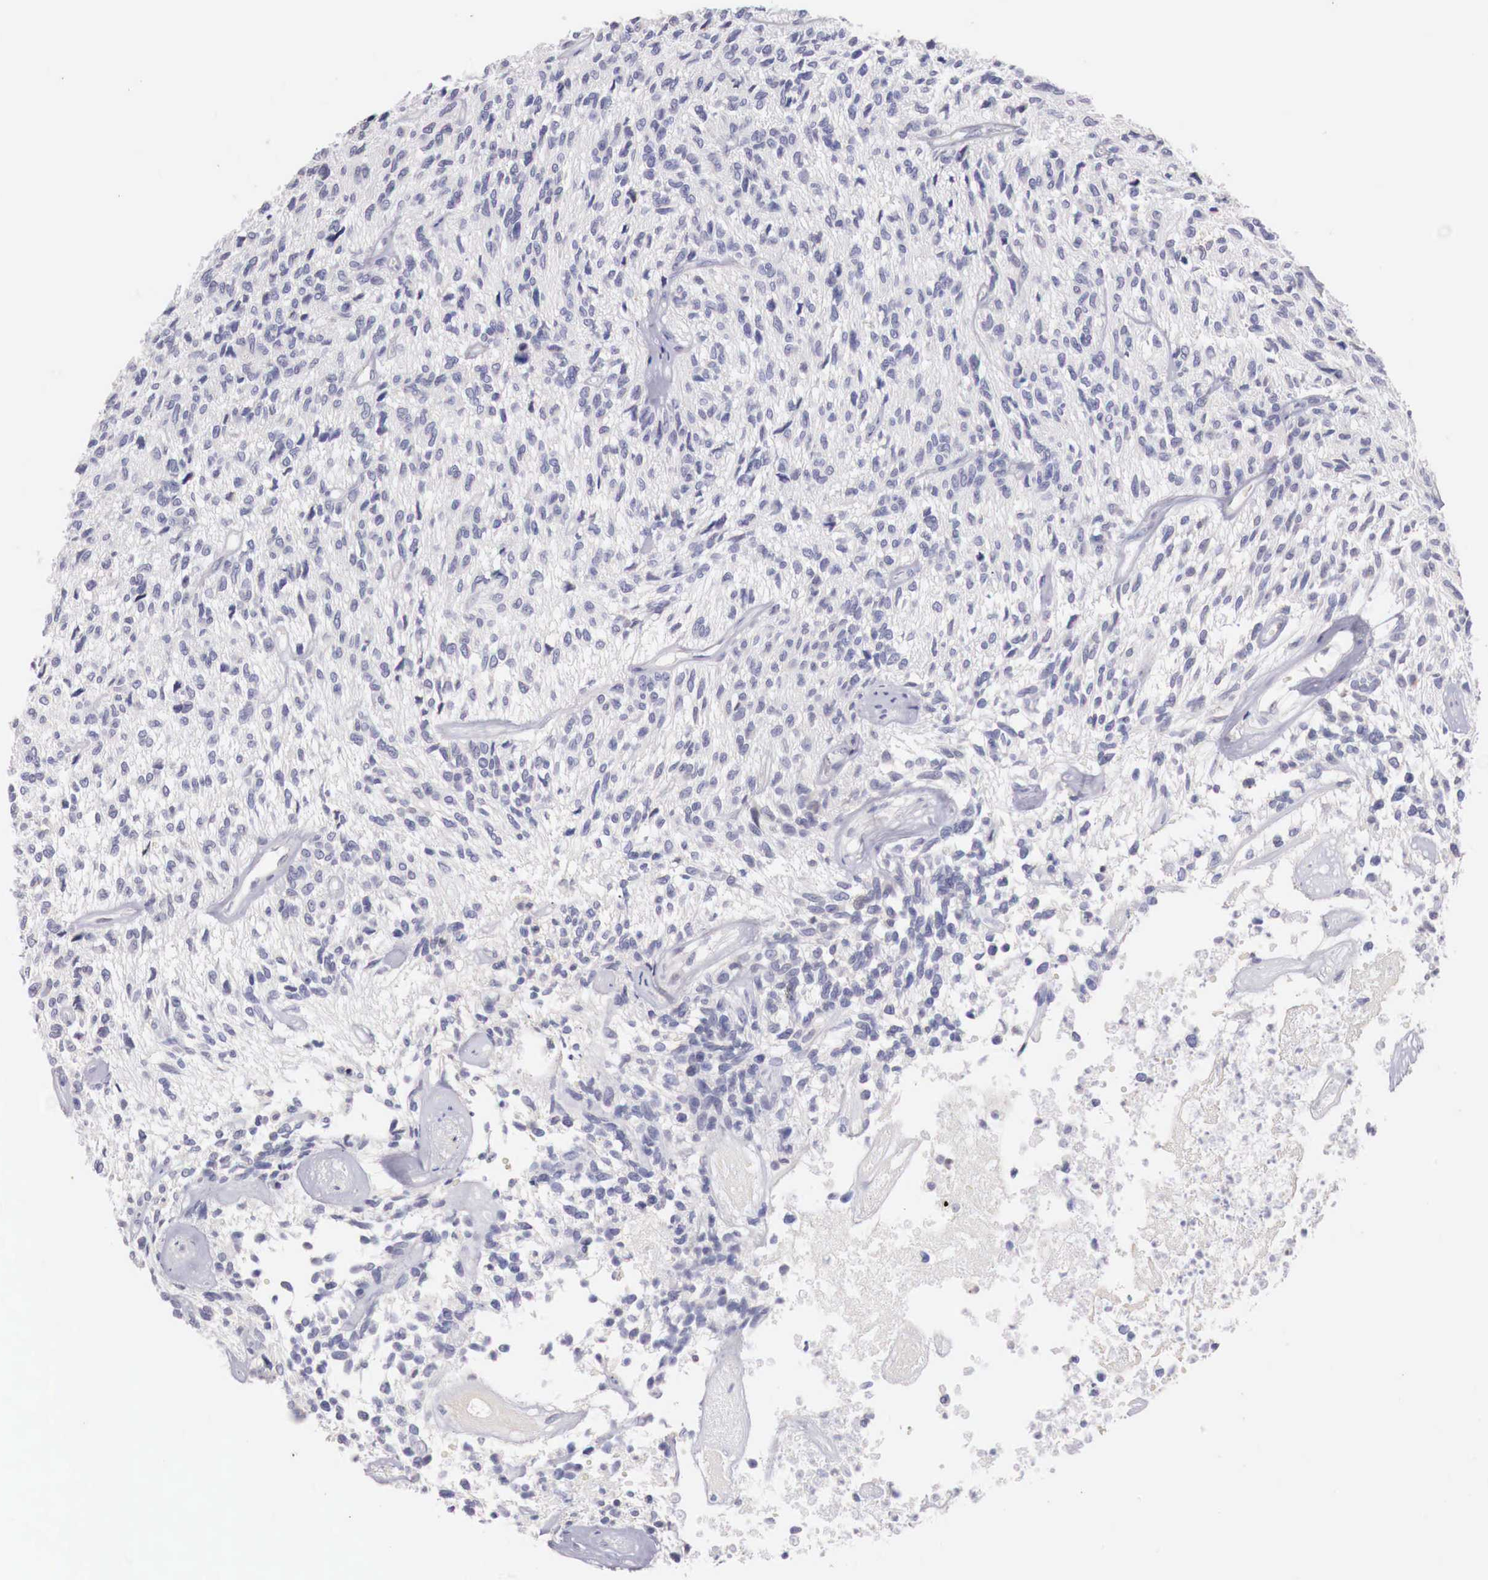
{"staining": {"intensity": "negative", "quantity": "none", "location": "none"}, "tissue": "glioma", "cell_type": "Tumor cells", "image_type": "cancer", "snomed": [{"axis": "morphology", "description": "Glioma, malignant, High grade"}, {"axis": "topography", "description": "Brain"}], "caption": "High magnification brightfield microscopy of glioma stained with DAB (3,3'-diaminobenzidine) (brown) and counterstained with hematoxylin (blue): tumor cells show no significant positivity.", "gene": "TRIM13", "patient": {"sex": "male", "age": 77}}